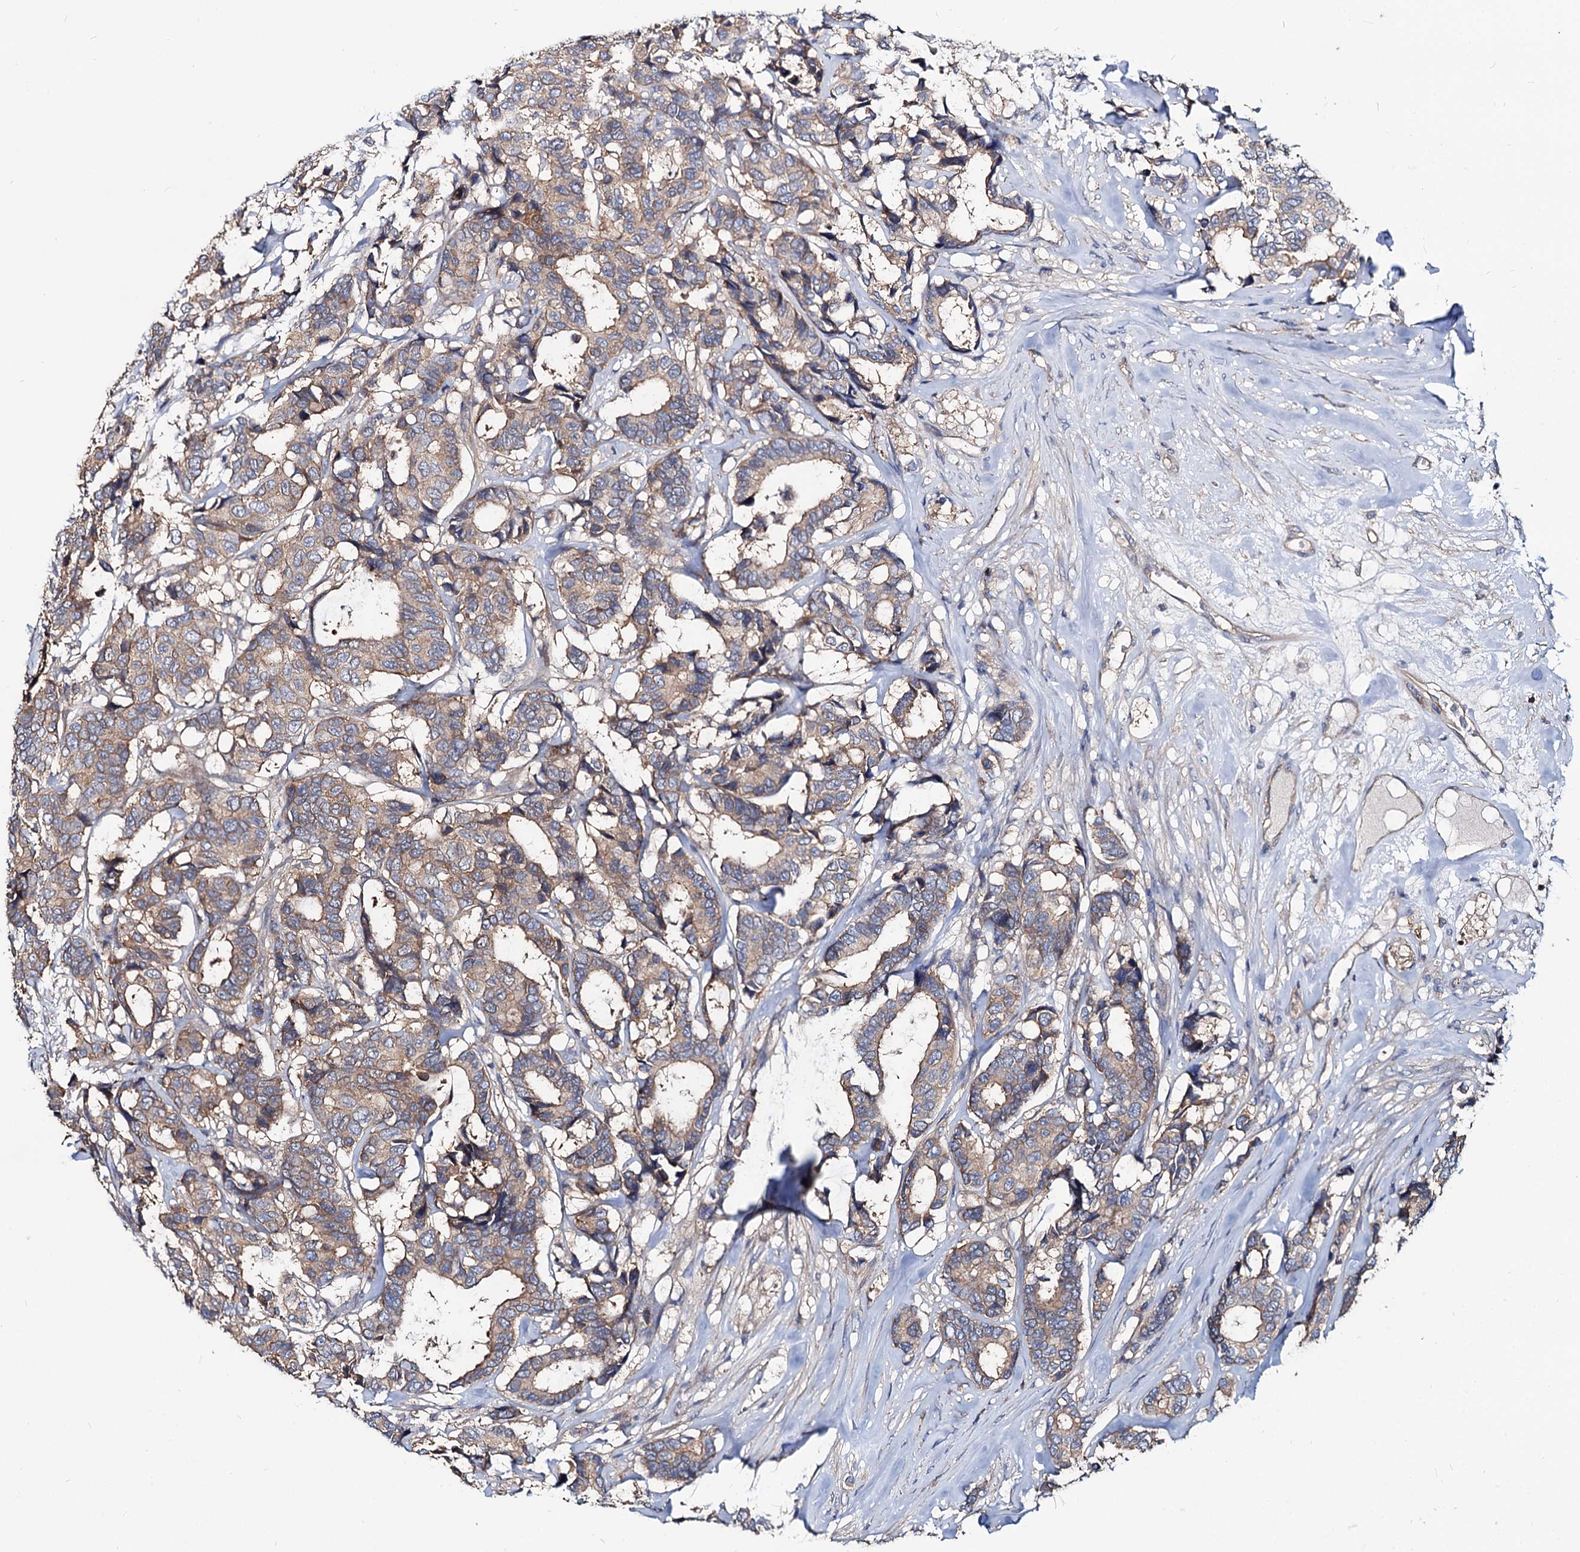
{"staining": {"intensity": "moderate", "quantity": ">75%", "location": "cytoplasmic/membranous"}, "tissue": "breast cancer", "cell_type": "Tumor cells", "image_type": "cancer", "snomed": [{"axis": "morphology", "description": "Duct carcinoma"}, {"axis": "topography", "description": "Breast"}], "caption": "Breast invasive ductal carcinoma was stained to show a protein in brown. There is medium levels of moderate cytoplasmic/membranous expression in about >75% of tumor cells.", "gene": "IDI1", "patient": {"sex": "female", "age": 87}}